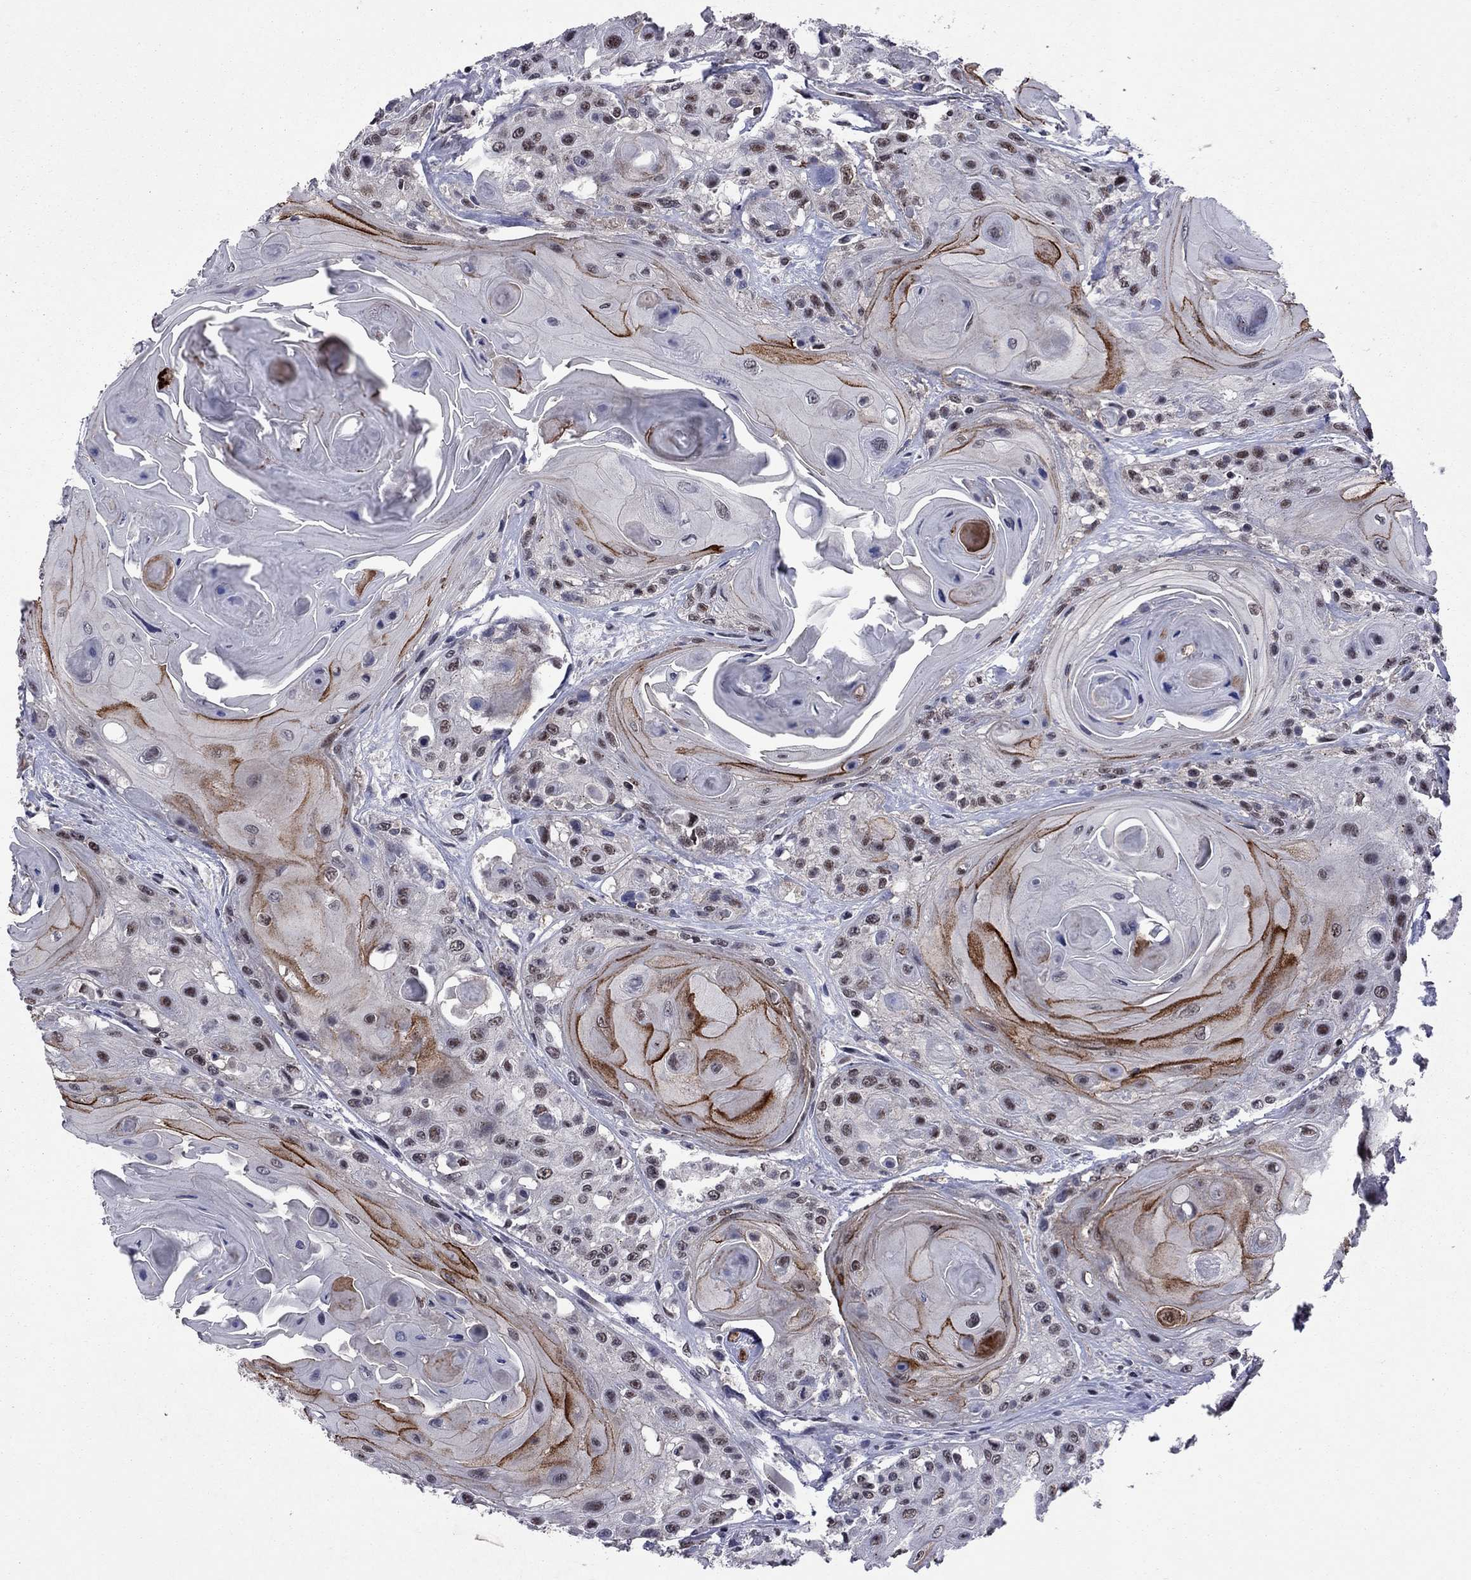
{"staining": {"intensity": "strong", "quantity": "<25%", "location": "cytoplasmic/membranous"}, "tissue": "head and neck cancer", "cell_type": "Tumor cells", "image_type": "cancer", "snomed": [{"axis": "morphology", "description": "Squamous cell carcinoma, NOS"}, {"axis": "topography", "description": "Head-Neck"}], "caption": "Protein expression analysis of squamous cell carcinoma (head and neck) demonstrates strong cytoplasmic/membranous staining in approximately <25% of tumor cells. (IHC, brightfield microscopy, high magnification).", "gene": "TAF9", "patient": {"sex": "female", "age": 59}}